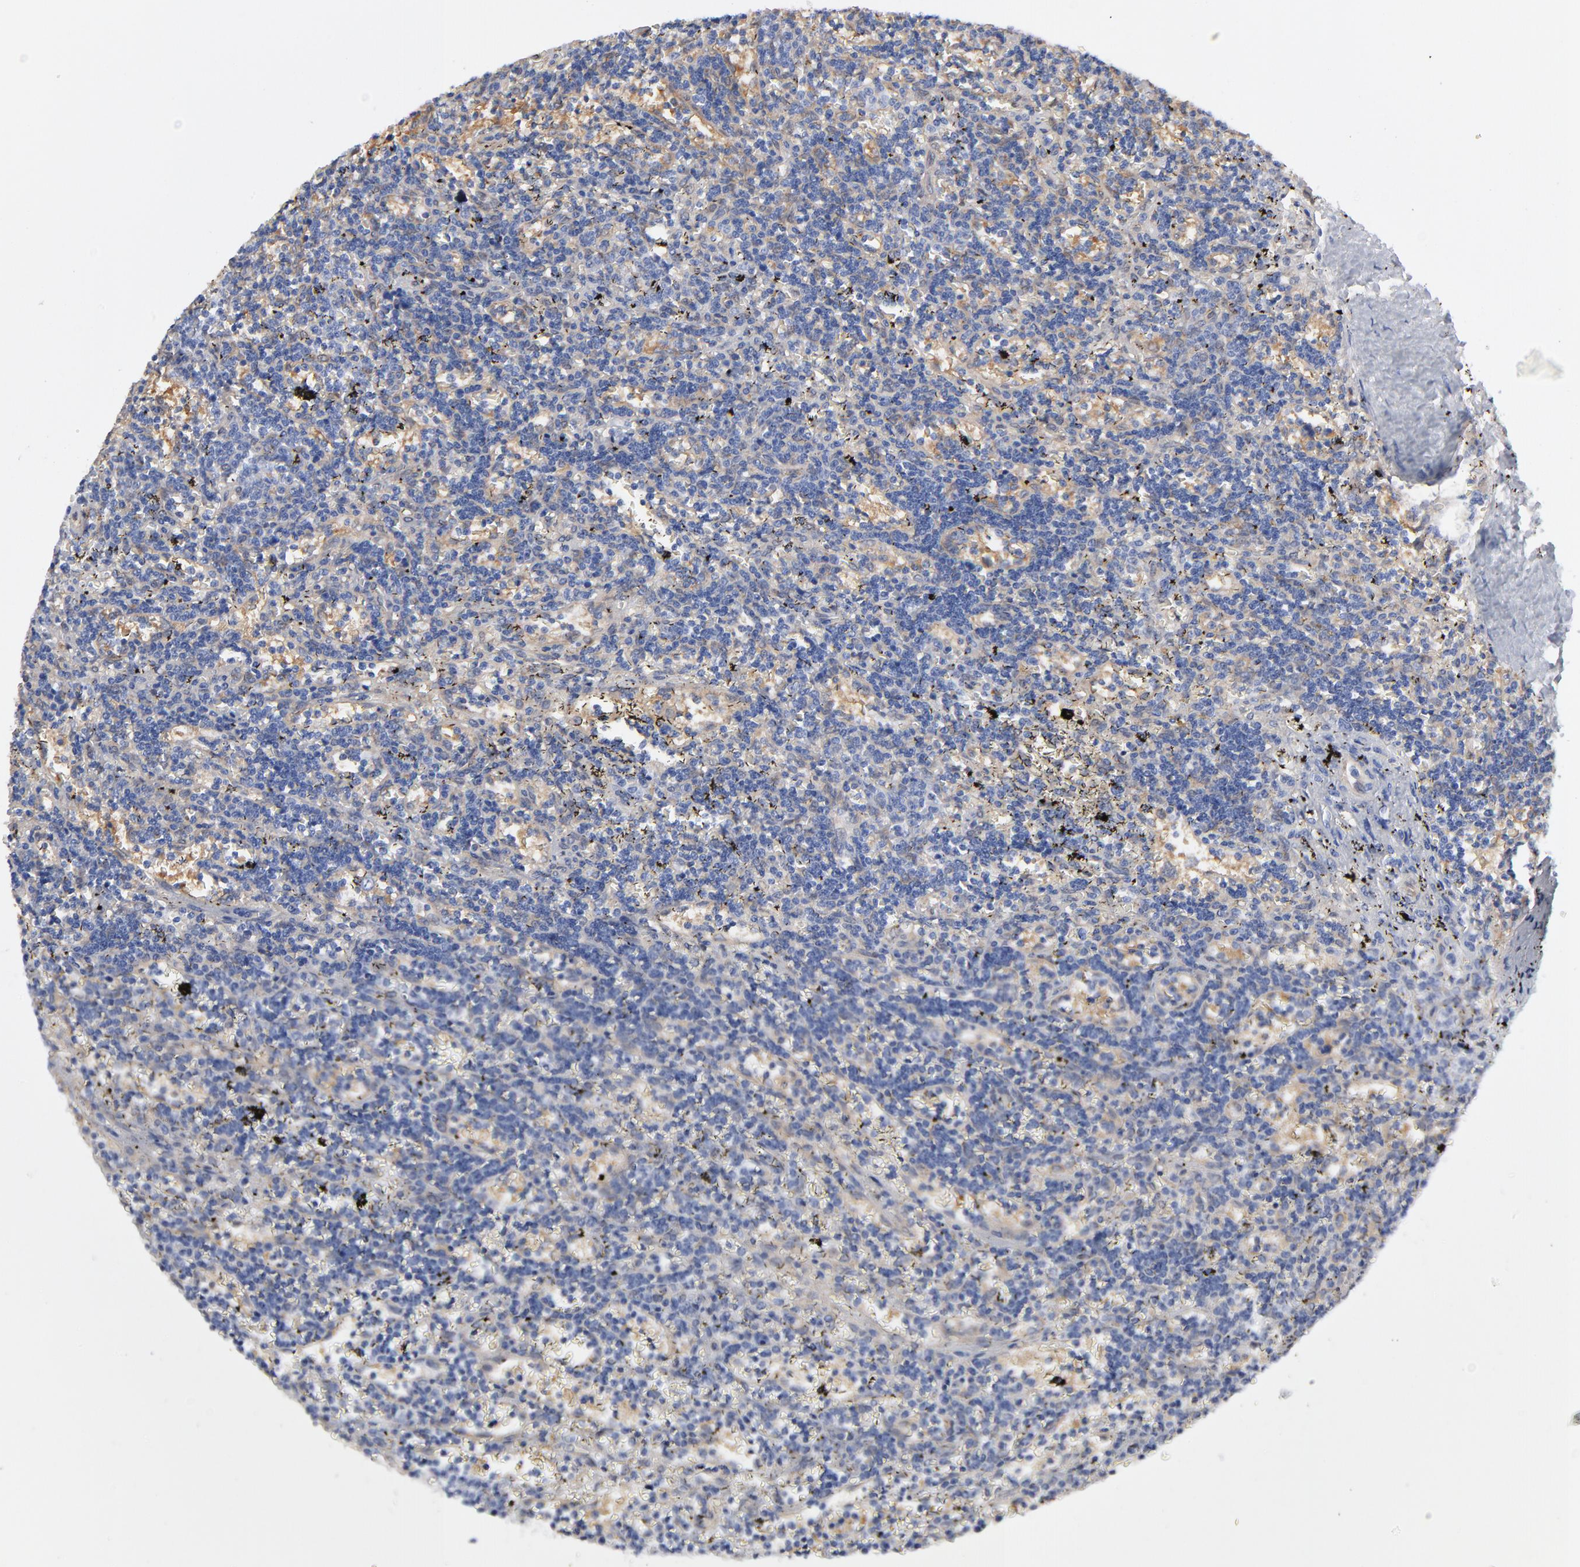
{"staining": {"intensity": "weak", "quantity": "<25%", "location": "cytoplasmic/membranous"}, "tissue": "lymphoma", "cell_type": "Tumor cells", "image_type": "cancer", "snomed": [{"axis": "morphology", "description": "Malignant lymphoma, non-Hodgkin's type, Low grade"}, {"axis": "topography", "description": "Spleen"}], "caption": "Immunohistochemistry (IHC) image of neoplastic tissue: malignant lymphoma, non-Hodgkin's type (low-grade) stained with DAB reveals no significant protein positivity in tumor cells. (DAB immunohistochemistry (IHC) with hematoxylin counter stain).", "gene": "ARRB1", "patient": {"sex": "male", "age": 60}}